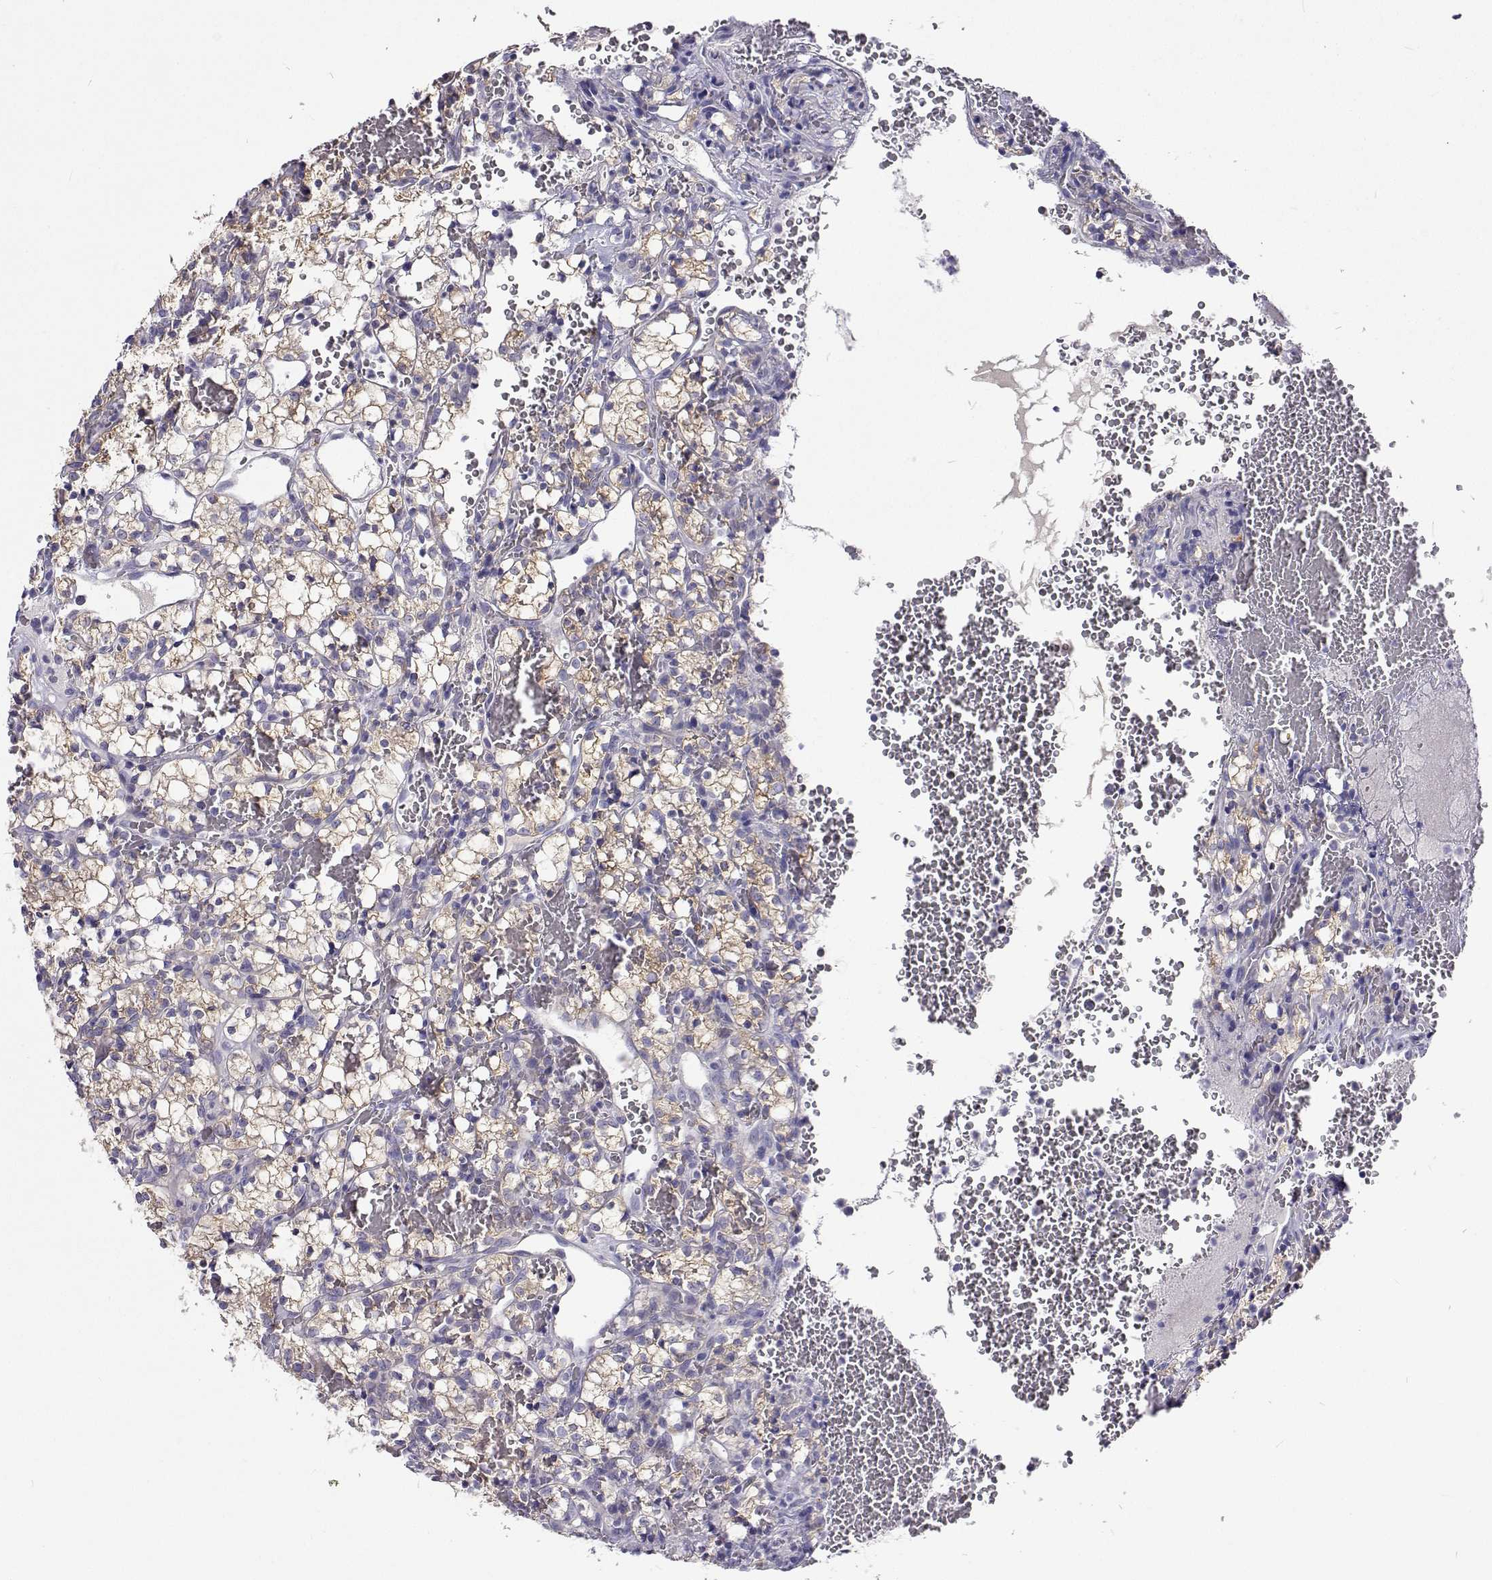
{"staining": {"intensity": "moderate", "quantity": "25%-75%", "location": "cytoplasmic/membranous"}, "tissue": "renal cancer", "cell_type": "Tumor cells", "image_type": "cancer", "snomed": [{"axis": "morphology", "description": "Adenocarcinoma, NOS"}, {"axis": "topography", "description": "Kidney"}], "caption": "IHC of human renal cancer exhibits medium levels of moderate cytoplasmic/membranous positivity in approximately 25%-75% of tumor cells.", "gene": "LHFPL7", "patient": {"sex": "female", "age": 69}}